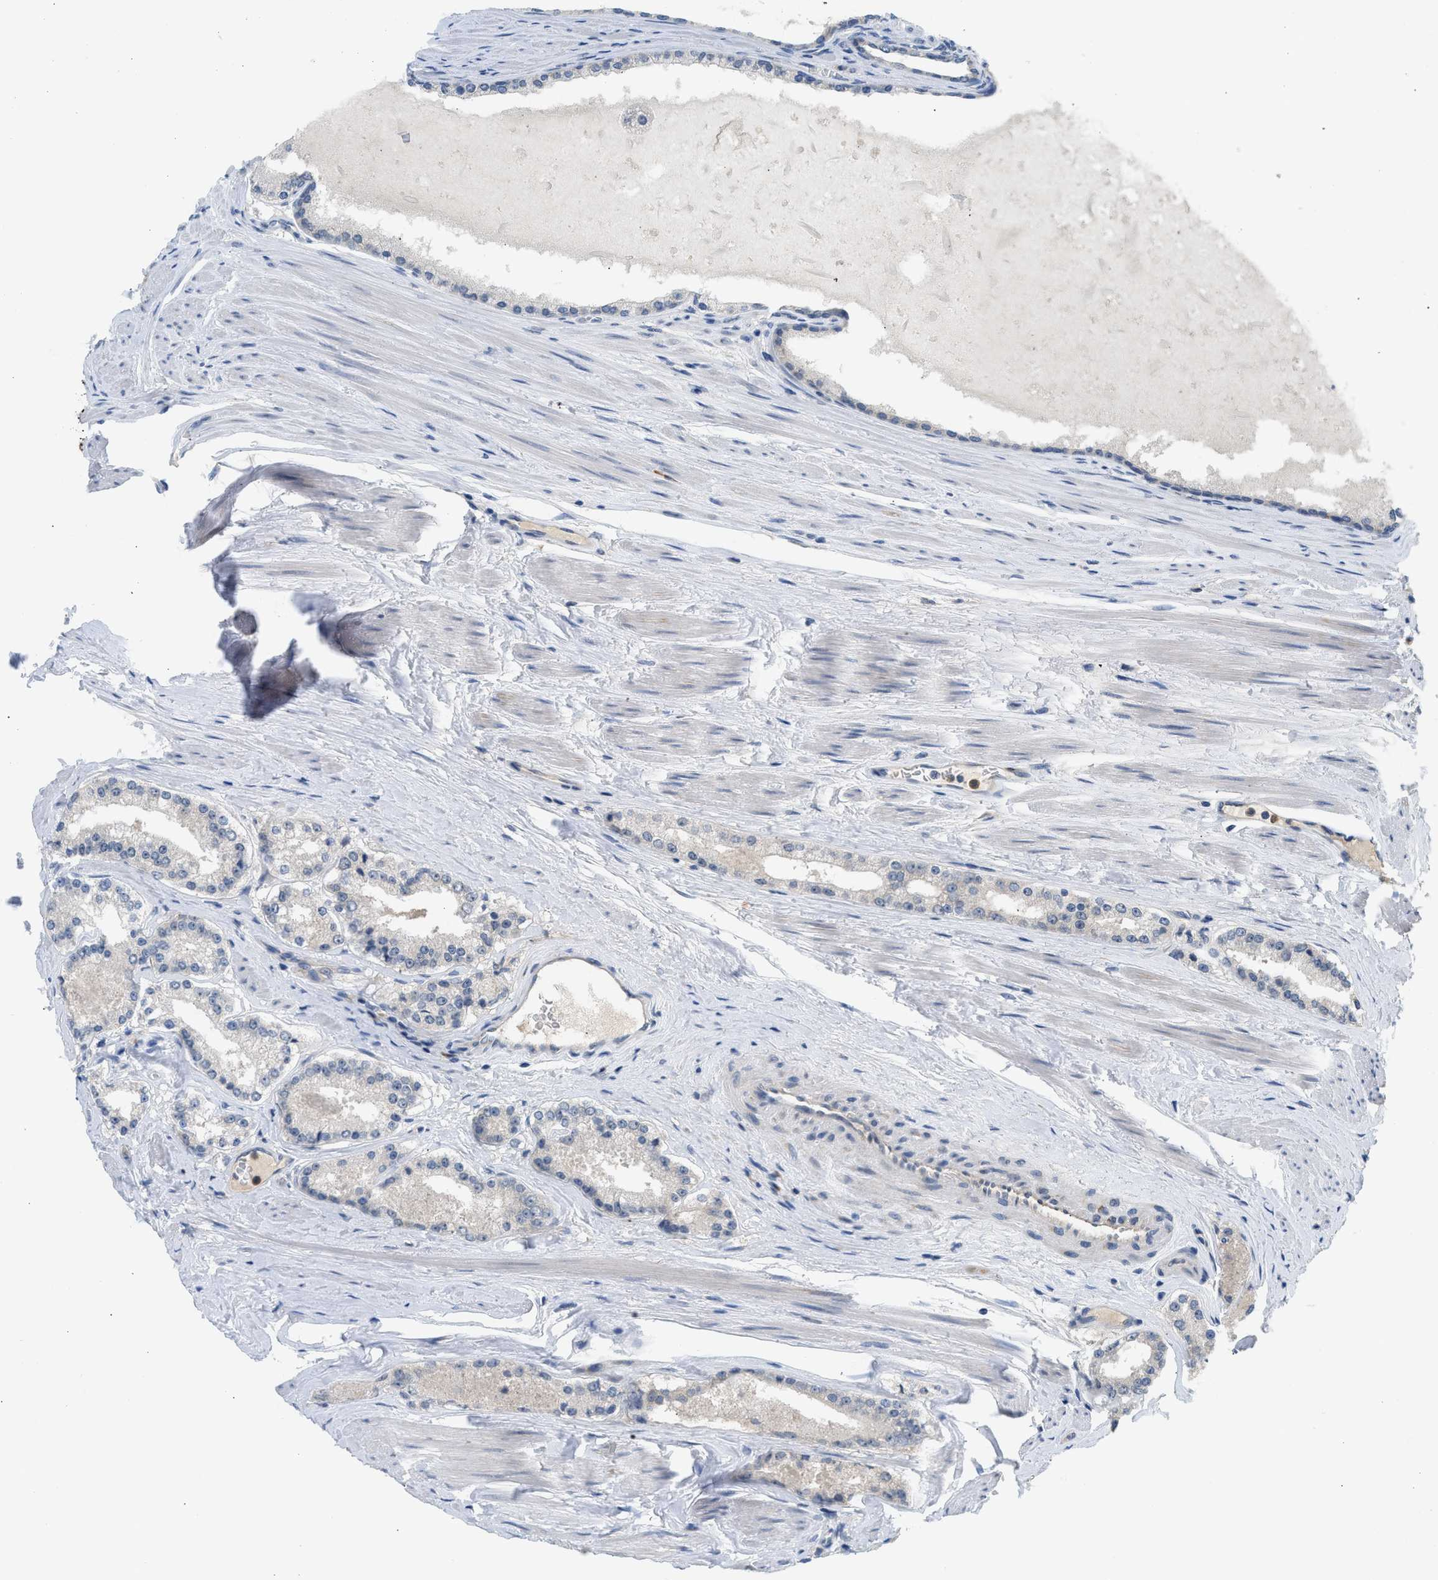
{"staining": {"intensity": "negative", "quantity": "none", "location": "none"}, "tissue": "prostate cancer", "cell_type": "Tumor cells", "image_type": "cancer", "snomed": [{"axis": "morphology", "description": "Adenocarcinoma, Low grade"}, {"axis": "topography", "description": "Prostate"}], "caption": "An immunohistochemistry (IHC) micrograph of prostate low-grade adenocarcinoma is shown. There is no staining in tumor cells of prostate low-grade adenocarcinoma. The staining was performed using DAB (3,3'-diaminobenzidine) to visualize the protein expression in brown, while the nuclei were stained in blue with hematoxylin (Magnification: 20x).", "gene": "RHBDF2", "patient": {"sex": "male", "age": 70}}